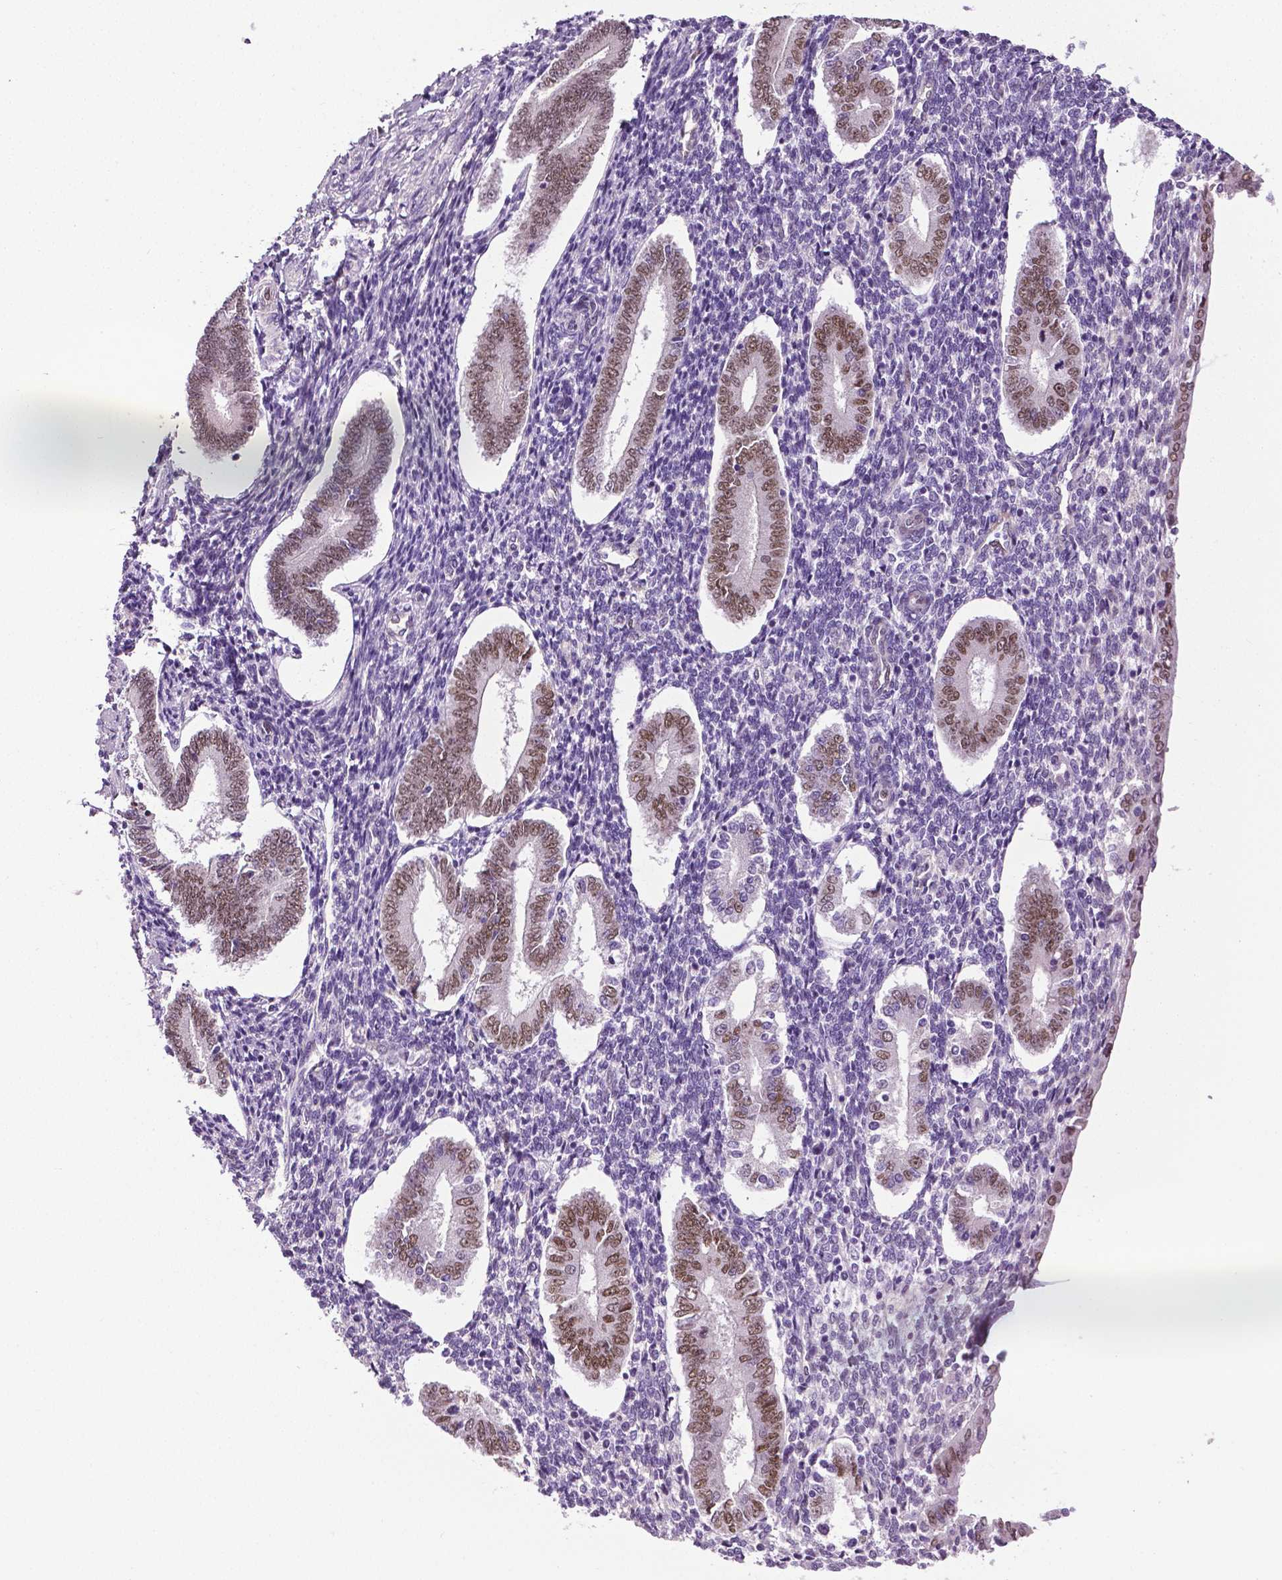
{"staining": {"intensity": "negative", "quantity": "none", "location": "none"}, "tissue": "endometrium", "cell_type": "Cells in endometrial stroma", "image_type": "normal", "snomed": [{"axis": "morphology", "description": "Normal tissue, NOS"}, {"axis": "topography", "description": "Endometrium"}], "caption": "Cells in endometrial stroma show no significant protein positivity in unremarkable endometrium.", "gene": "PTGER3", "patient": {"sex": "female", "age": 40}}